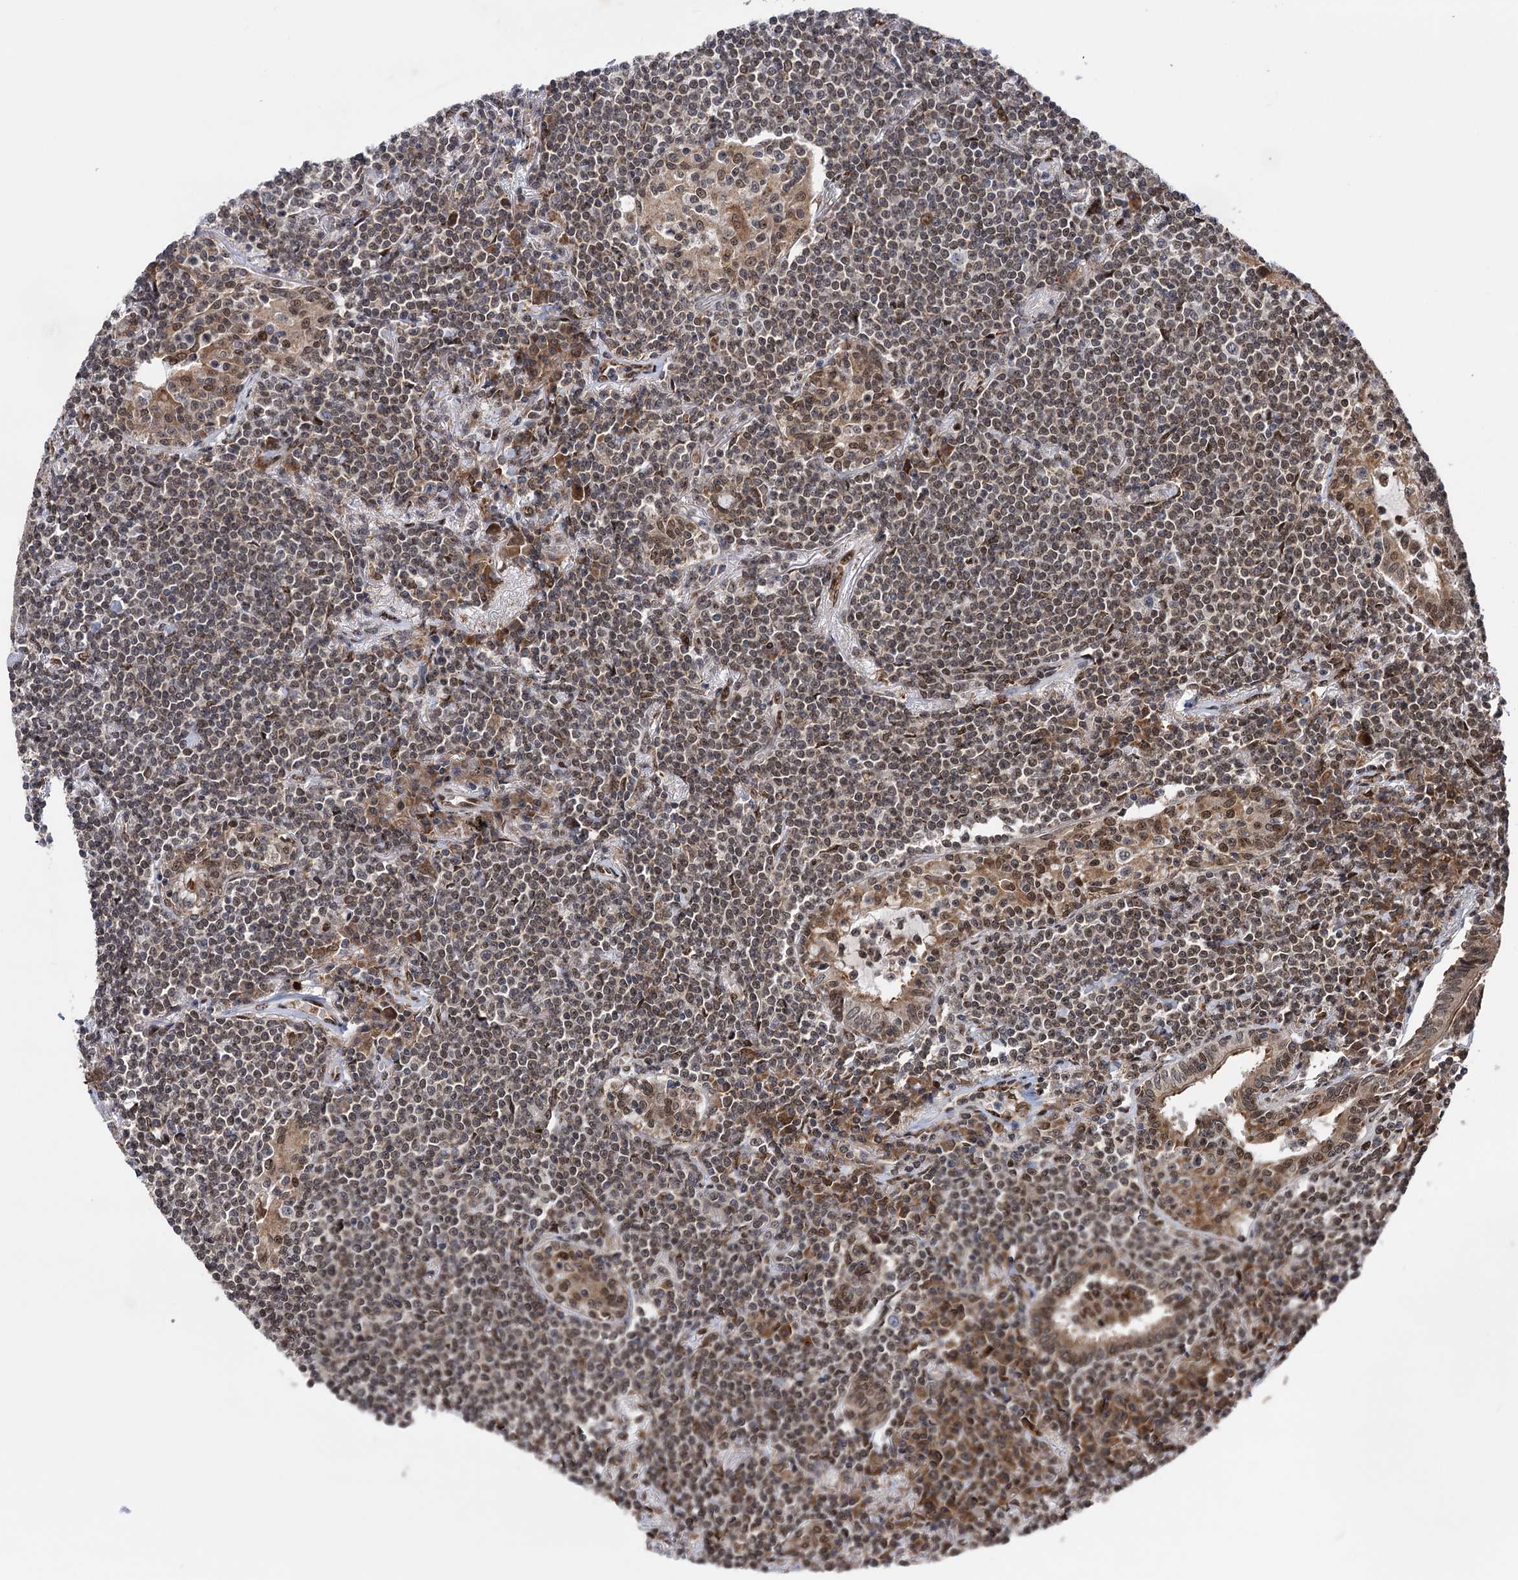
{"staining": {"intensity": "weak", "quantity": "25%-75%", "location": "nuclear"}, "tissue": "lymphoma", "cell_type": "Tumor cells", "image_type": "cancer", "snomed": [{"axis": "morphology", "description": "Malignant lymphoma, non-Hodgkin's type, Low grade"}, {"axis": "topography", "description": "Lung"}], "caption": "Protein staining of malignant lymphoma, non-Hodgkin's type (low-grade) tissue reveals weak nuclear positivity in about 25%-75% of tumor cells.", "gene": "MESD", "patient": {"sex": "female", "age": 71}}